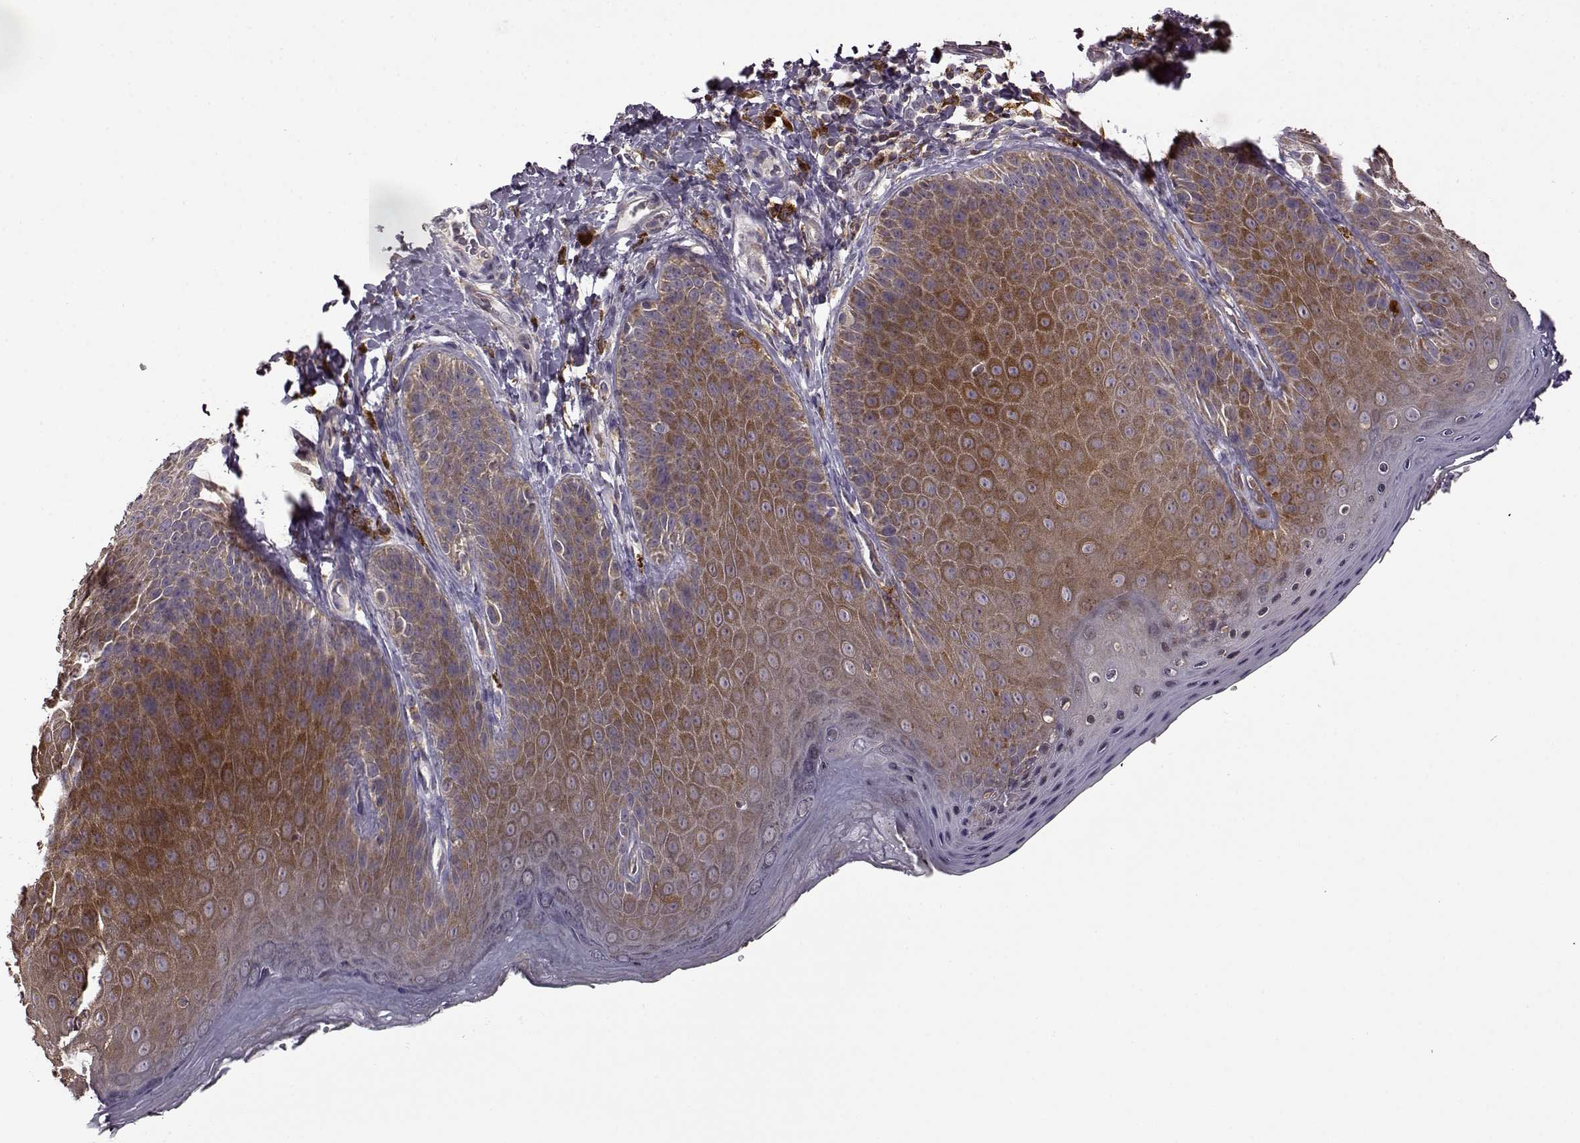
{"staining": {"intensity": "moderate", "quantity": ">75%", "location": "cytoplasmic/membranous"}, "tissue": "skin", "cell_type": "Epidermal cells", "image_type": "normal", "snomed": [{"axis": "morphology", "description": "Normal tissue, NOS"}, {"axis": "topography", "description": "Anal"}], "caption": "Human skin stained for a protein (brown) exhibits moderate cytoplasmic/membranous positive staining in about >75% of epidermal cells.", "gene": "MTSS1", "patient": {"sex": "male", "age": 53}}